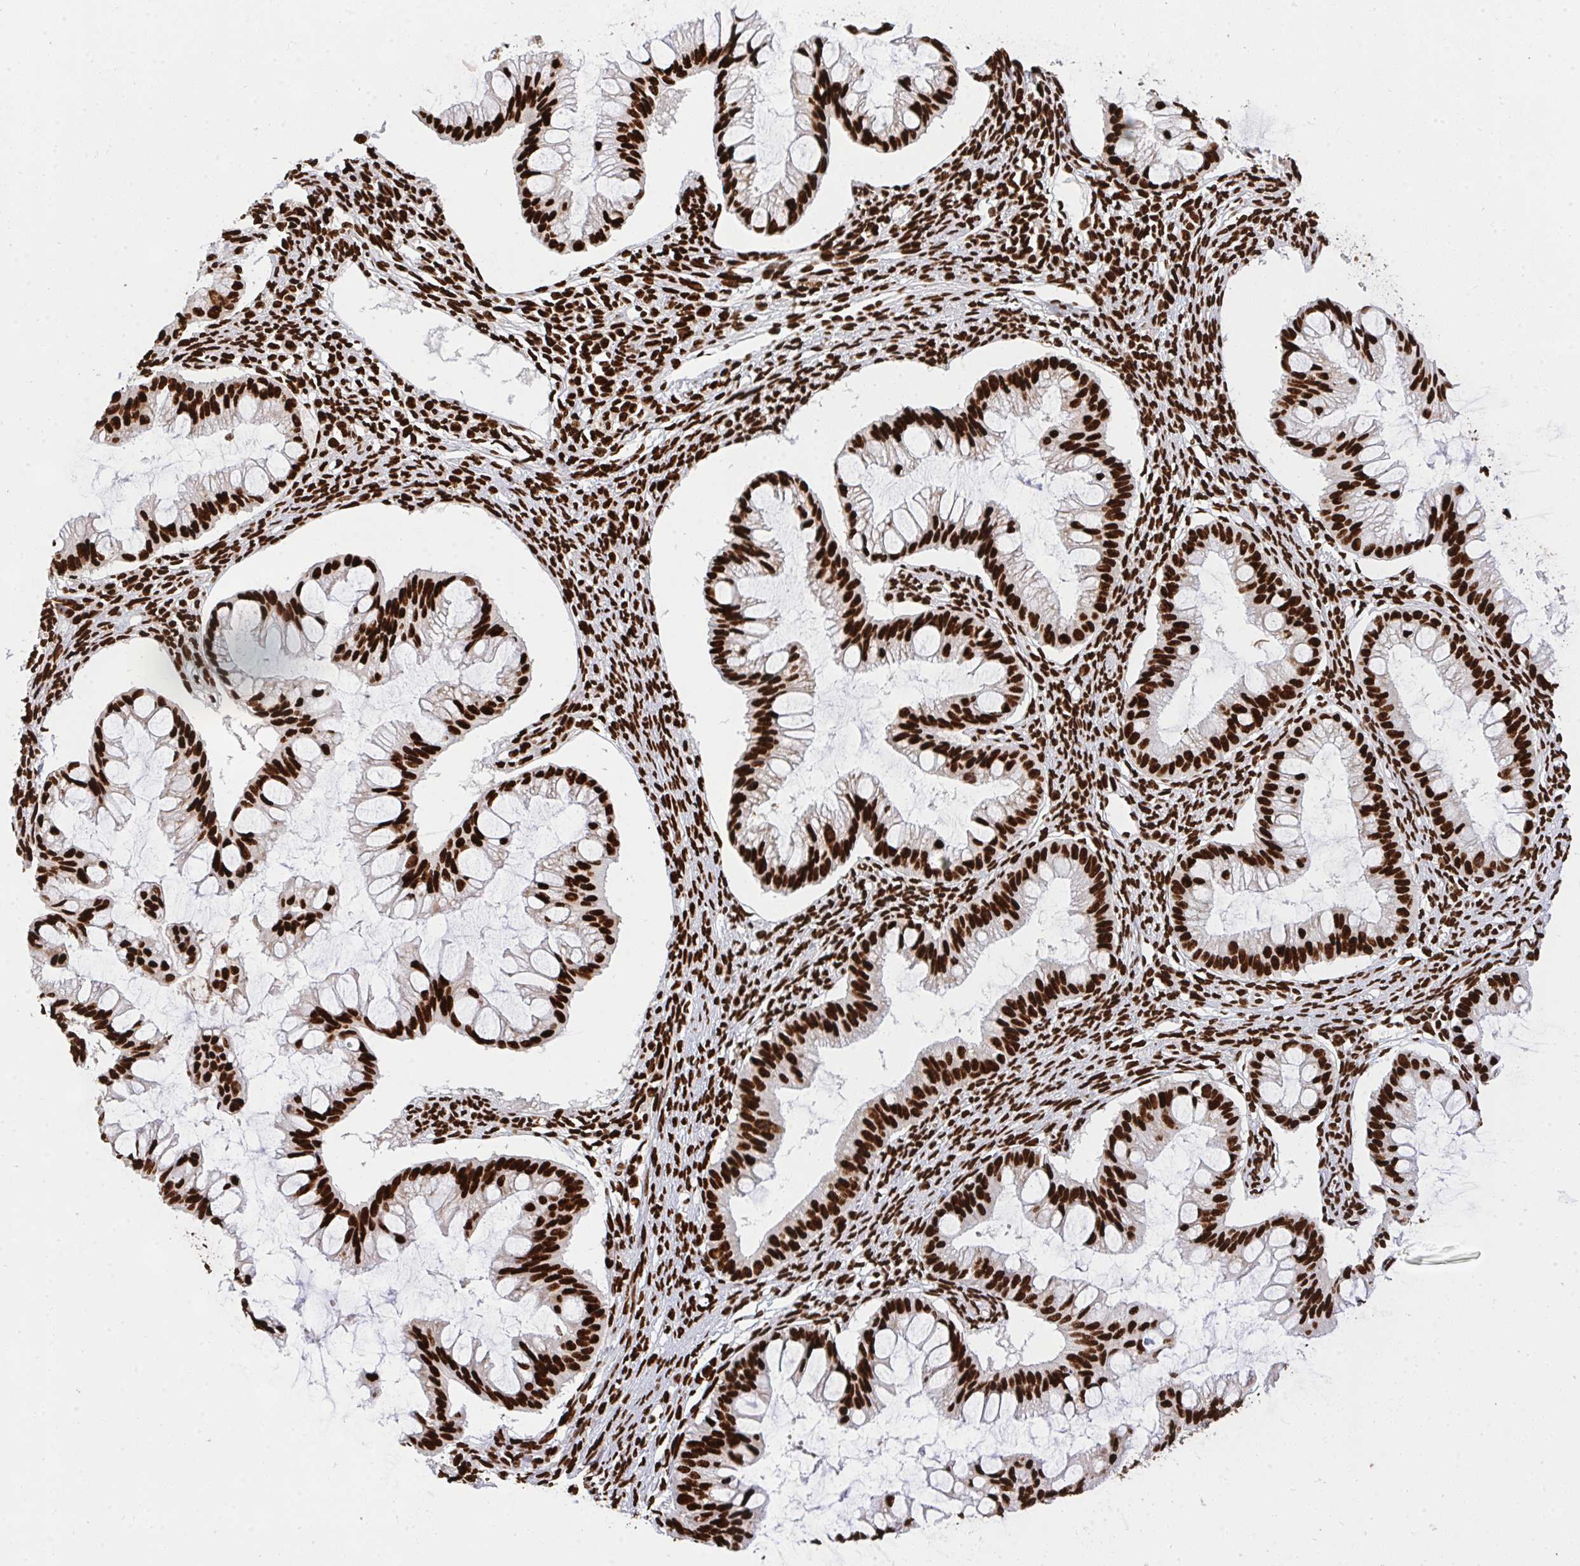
{"staining": {"intensity": "strong", "quantity": ">75%", "location": "nuclear"}, "tissue": "ovarian cancer", "cell_type": "Tumor cells", "image_type": "cancer", "snomed": [{"axis": "morphology", "description": "Cystadenocarcinoma, mucinous, NOS"}, {"axis": "topography", "description": "Ovary"}], "caption": "IHC of ovarian cancer (mucinous cystadenocarcinoma) reveals high levels of strong nuclear expression in approximately >75% of tumor cells. The protein of interest is shown in brown color, while the nuclei are stained blue.", "gene": "HNRNPL", "patient": {"sex": "female", "age": 73}}